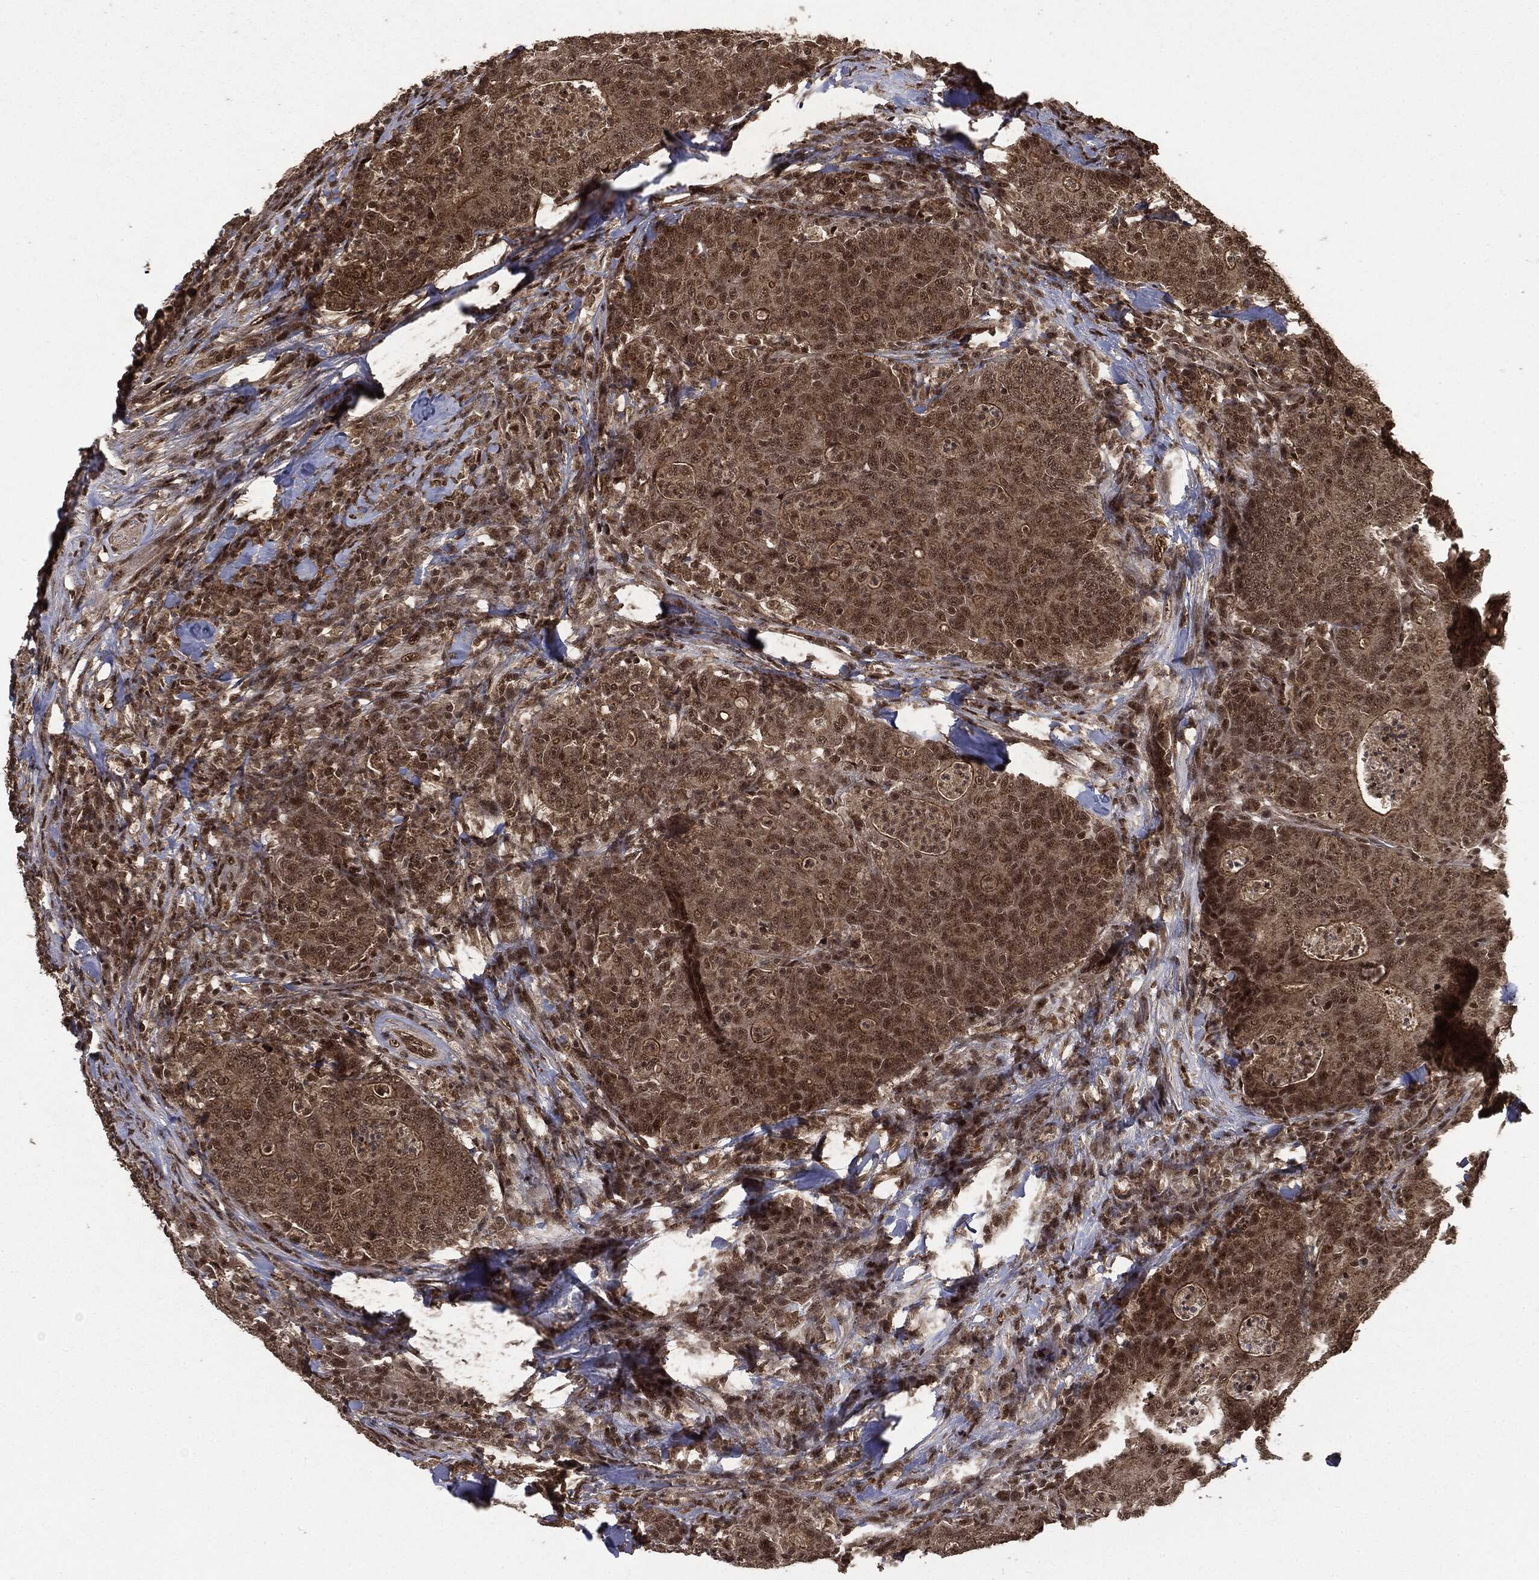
{"staining": {"intensity": "weak", "quantity": ">75%", "location": "cytoplasmic/membranous,nuclear"}, "tissue": "colorectal cancer", "cell_type": "Tumor cells", "image_type": "cancer", "snomed": [{"axis": "morphology", "description": "Adenocarcinoma, NOS"}, {"axis": "topography", "description": "Colon"}], "caption": "Tumor cells show weak cytoplasmic/membranous and nuclear staining in about >75% of cells in colorectal cancer (adenocarcinoma).", "gene": "CTDP1", "patient": {"sex": "male", "age": 70}}